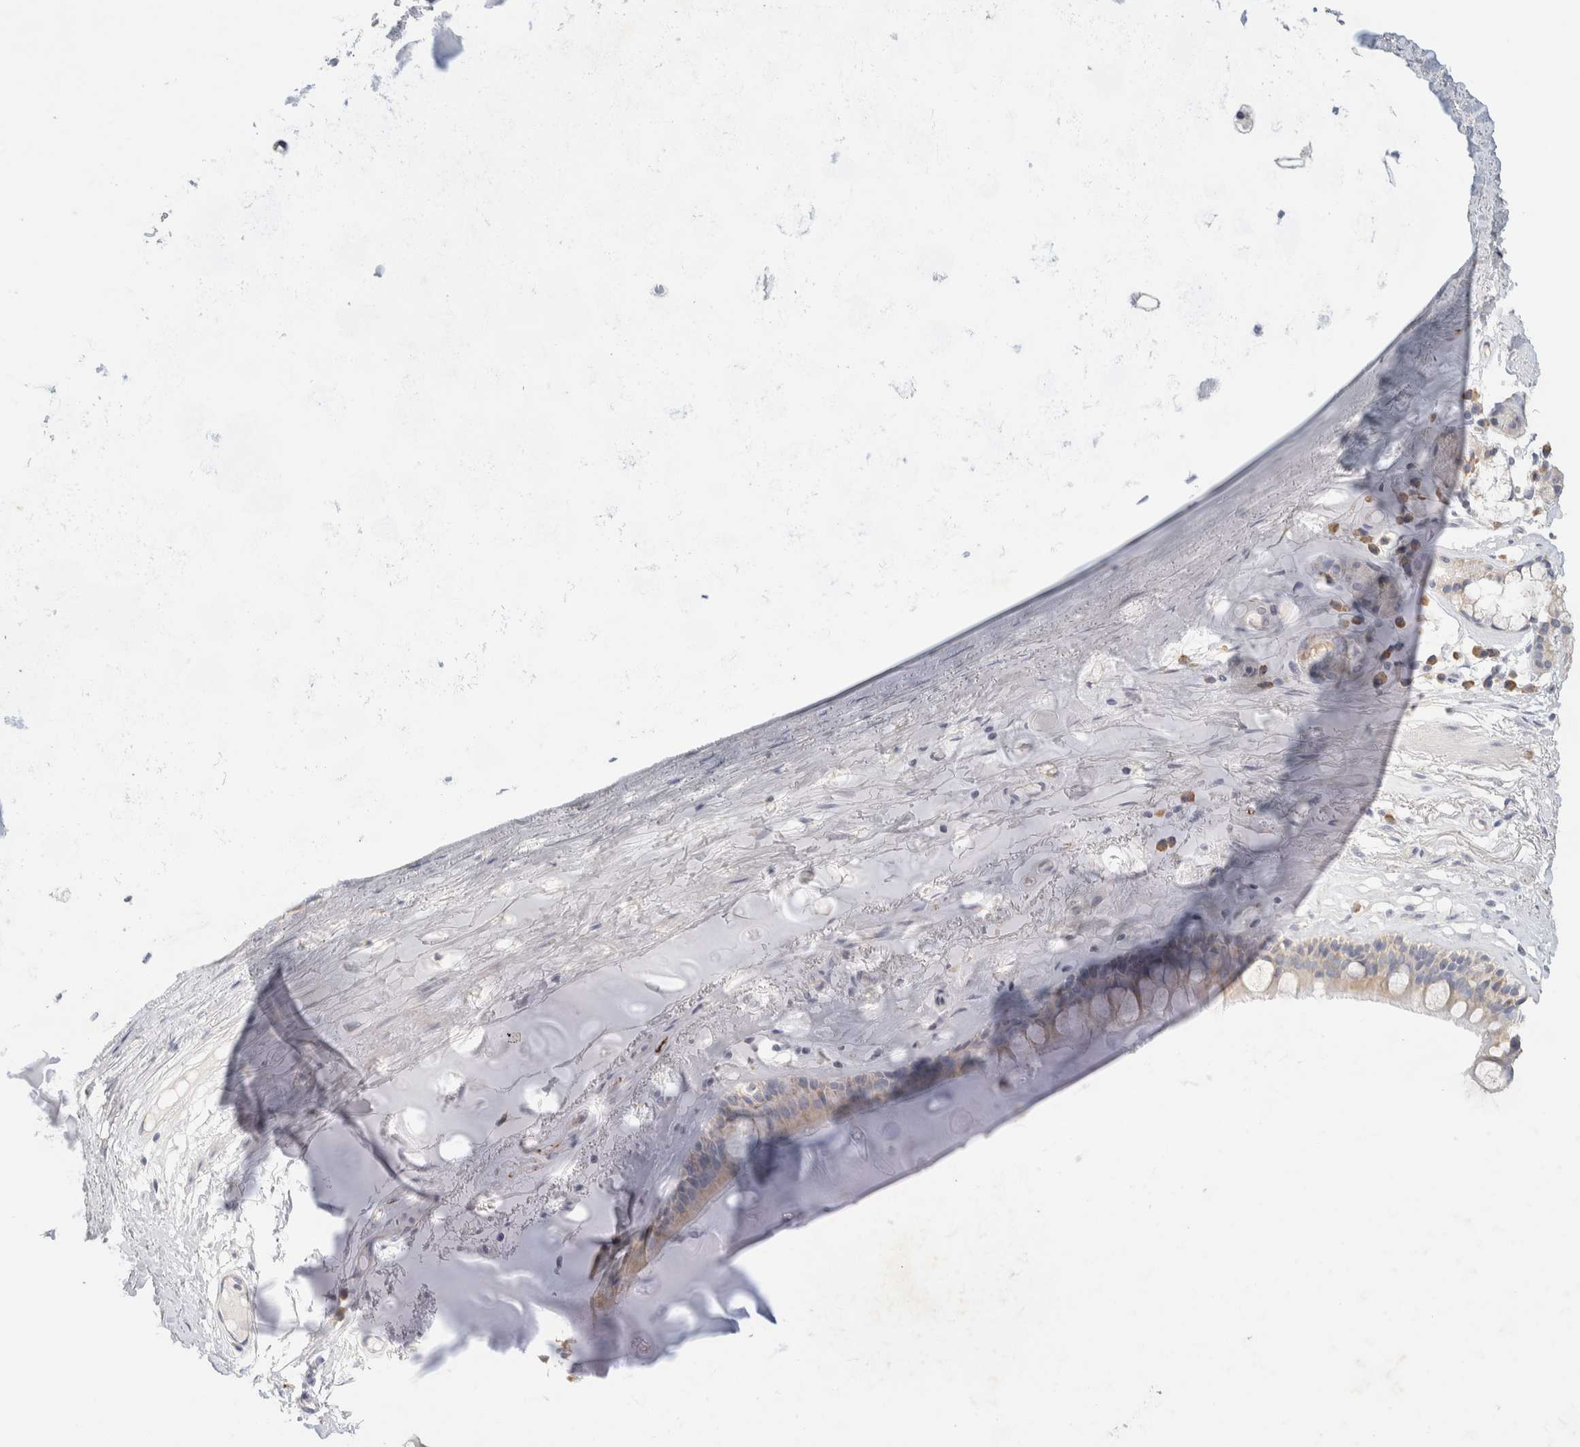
{"staining": {"intensity": "weak", "quantity": "<25%", "location": "cytoplasmic/membranous"}, "tissue": "bronchus", "cell_type": "Respiratory epithelial cells", "image_type": "normal", "snomed": [{"axis": "morphology", "description": "Normal tissue, NOS"}, {"axis": "topography", "description": "Cartilage tissue"}], "caption": "This is an IHC micrograph of normal human bronchus. There is no staining in respiratory epithelial cells.", "gene": "NEFM", "patient": {"sex": "female", "age": 63}}